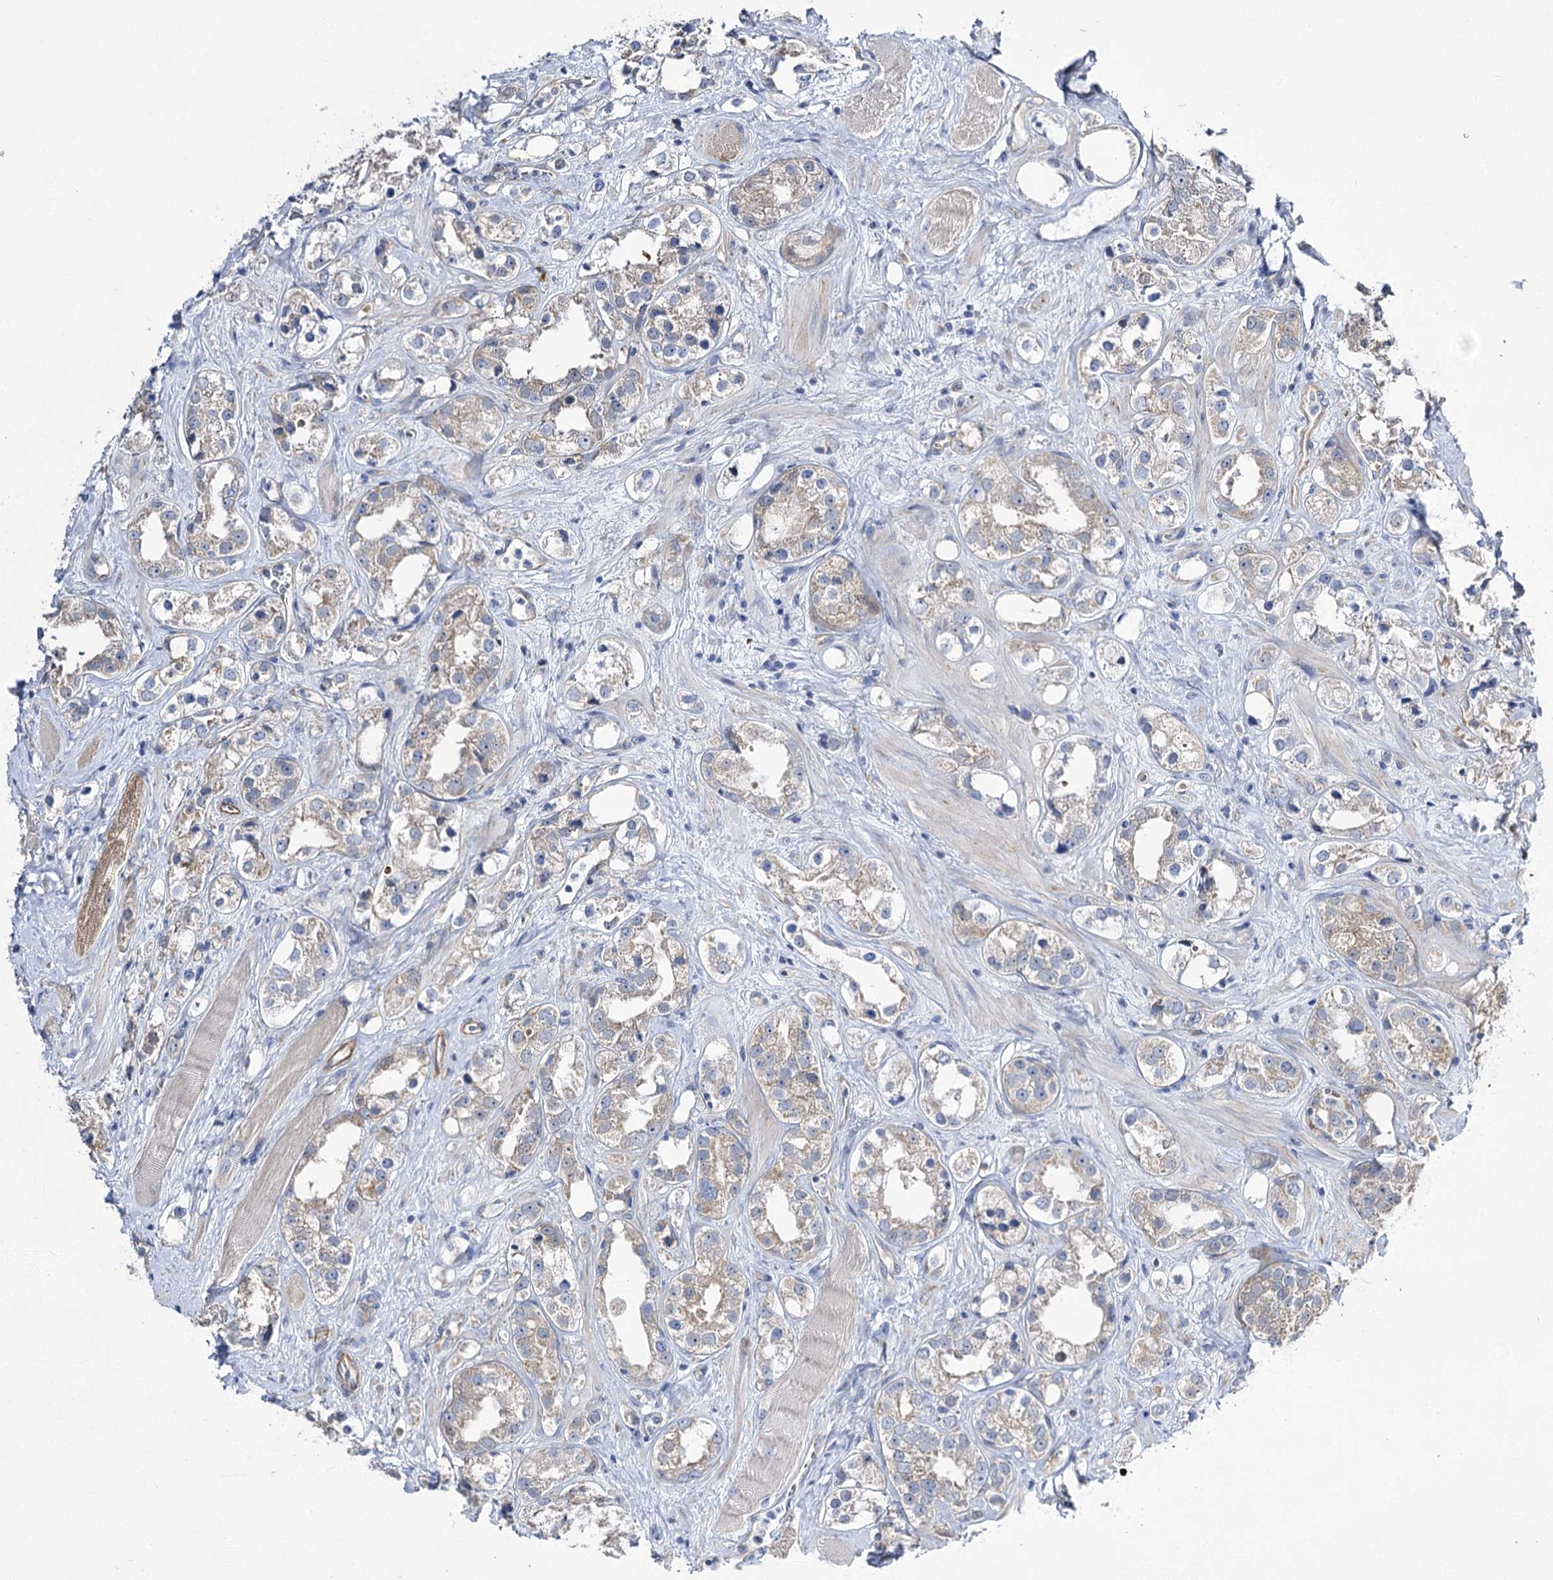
{"staining": {"intensity": "negative", "quantity": "none", "location": "none"}, "tissue": "prostate cancer", "cell_type": "Tumor cells", "image_type": "cancer", "snomed": [{"axis": "morphology", "description": "Adenocarcinoma, NOS"}, {"axis": "topography", "description": "Prostate"}], "caption": "Immunohistochemical staining of adenocarcinoma (prostate) displays no significant positivity in tumor cells. (DAB immunohistochemistry visualized using brightfield microscopy, high magnification).", "gene": "RMDN2", "patient": {"sex": "male", "age": 79}}